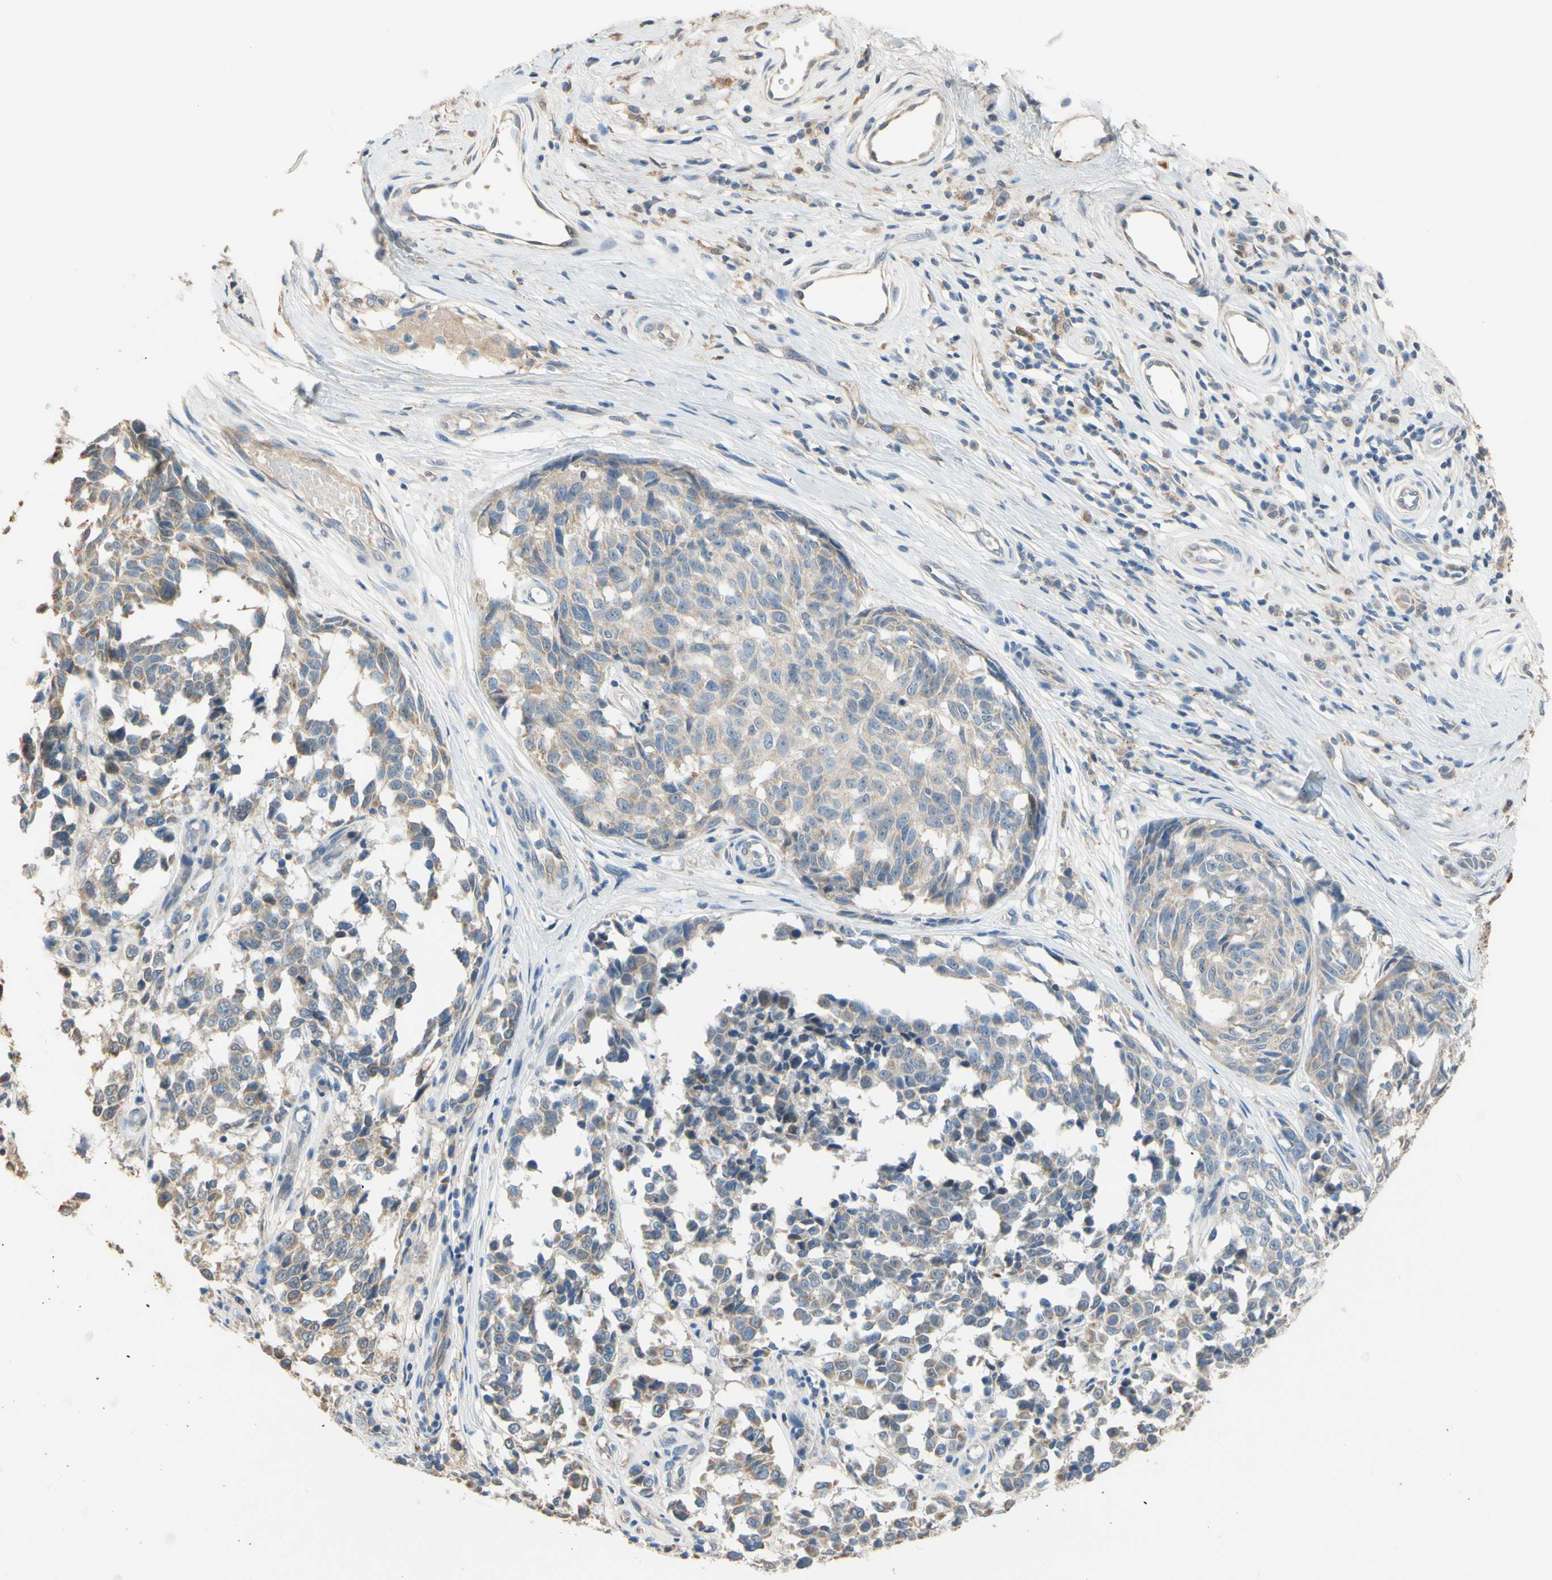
{"staining": {"intensity": "moderate", "quantity": ">75%", "location": "cytoplasmic/membranous"}, "tissue": "melanoma", "cell_type": "Tumor cells", "image_type": "cancer", "snomed": [{"axis": "morphology", "description": "Malignant melanoma, NOS"}, {"axis": "topography", "description": "Skin"}], "caption": "Malignant melanoma stained for a protein exhibits moderate cytoplasmic/membranous positivity in tumor cells.", "gene": "ALDH1A2", "patient": {"sex": "female", "age": 64}}